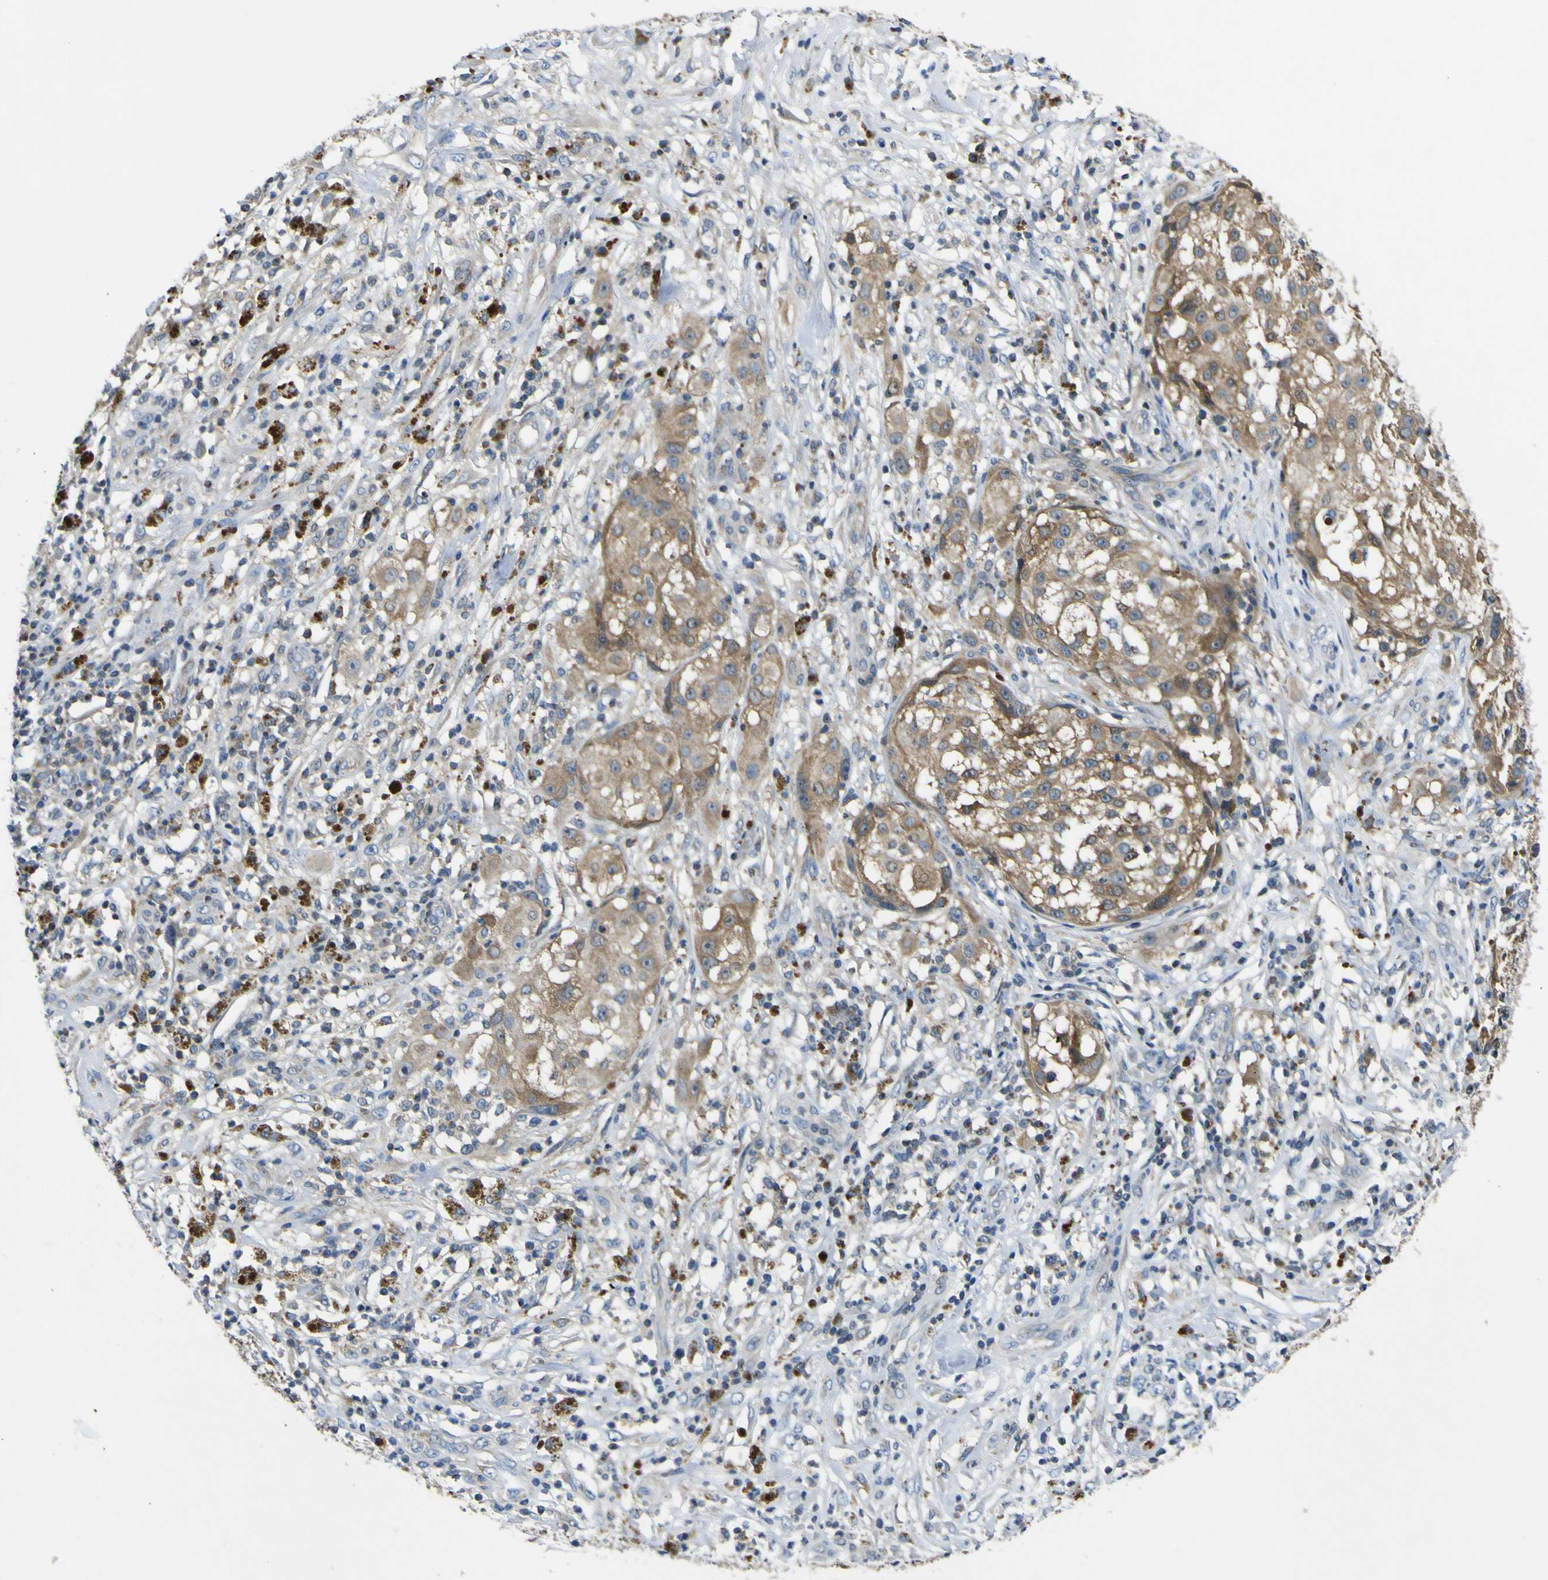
{"staining": {"intensity": "moderate", "quantity": ">75%", "location": "cytoplasmic/membranous"}, "tissue": "melanoma", "cell_type": "Tumor cells", "image_type": "cancer", "snomed": [{"axis": "morphology", "description": "Necrosis, NOS"}, {"axis": "morphology", "description": "Malignant melanoma, NOS"}, {"axis": "topography", "description": "Skin"}], "caption": "A high-resolution histopathology image shows immunohistochemistry (IHC) staining of melanoma, which exhibits moderate cytoplasmic/membranous positivity in about >75% of tumor cells.", "gene": "EML2", "patient": {"sex": "female", "age": 87}}